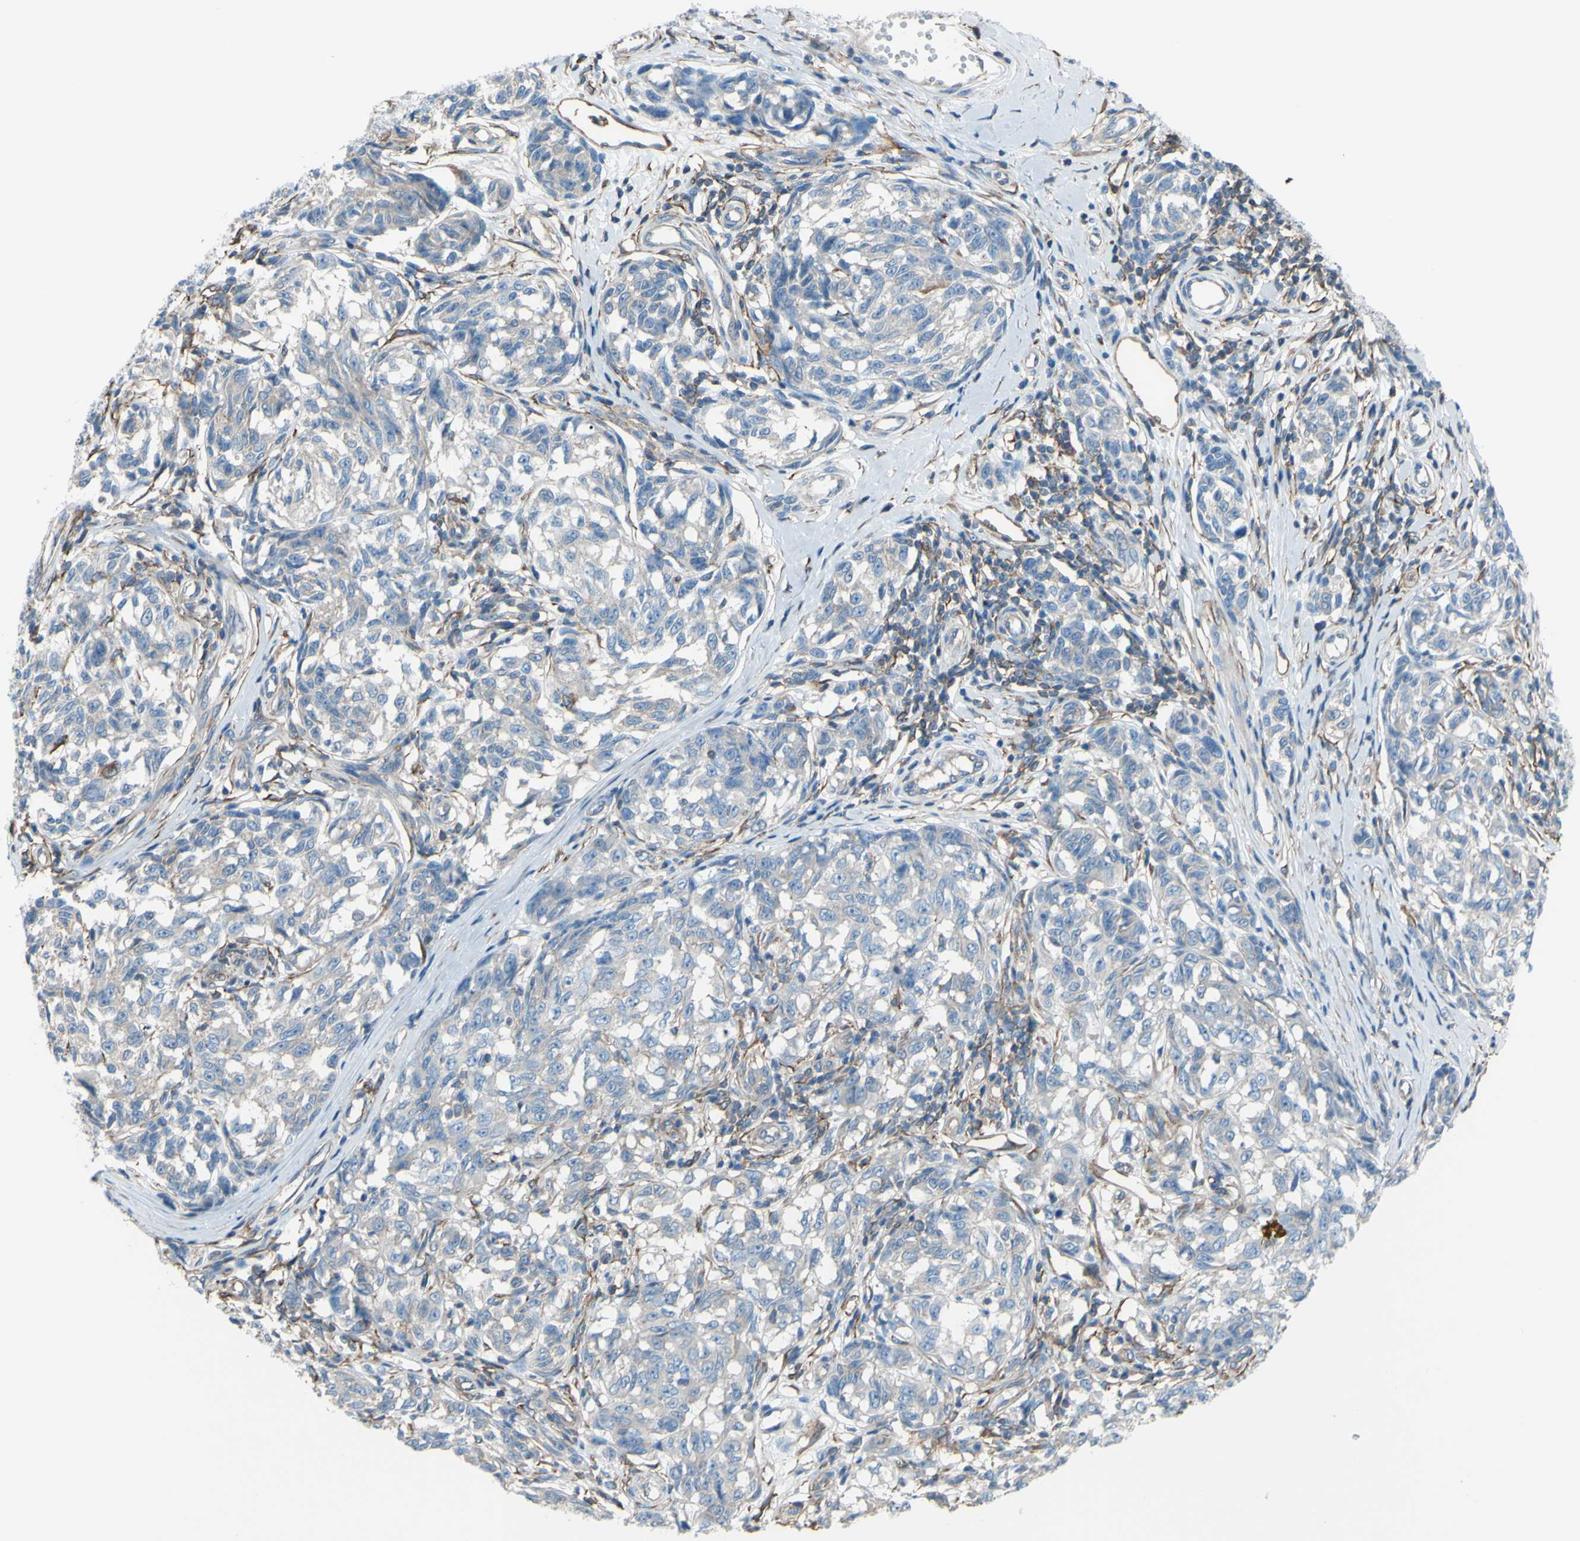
{"staining": {"intensity": "weak", "quantity": ">75%", "location": "cytoplasmic/membranous"}, "tissue": "melanoma", "cell_type": "Tumor cells", "image_type": "cancer", "snomed": [{"axis": "morphology", "description": "Malignant melanoma, NOS"}, {"axis": "topography", "description": "Skin"}], "caption": "Protein staining reveals weak cytoplasmic/membranous staining in approximately >75% of tumor cells in melanoma.", "gene": "ADD1", "patient": {"sex": "female", "age": 64}}